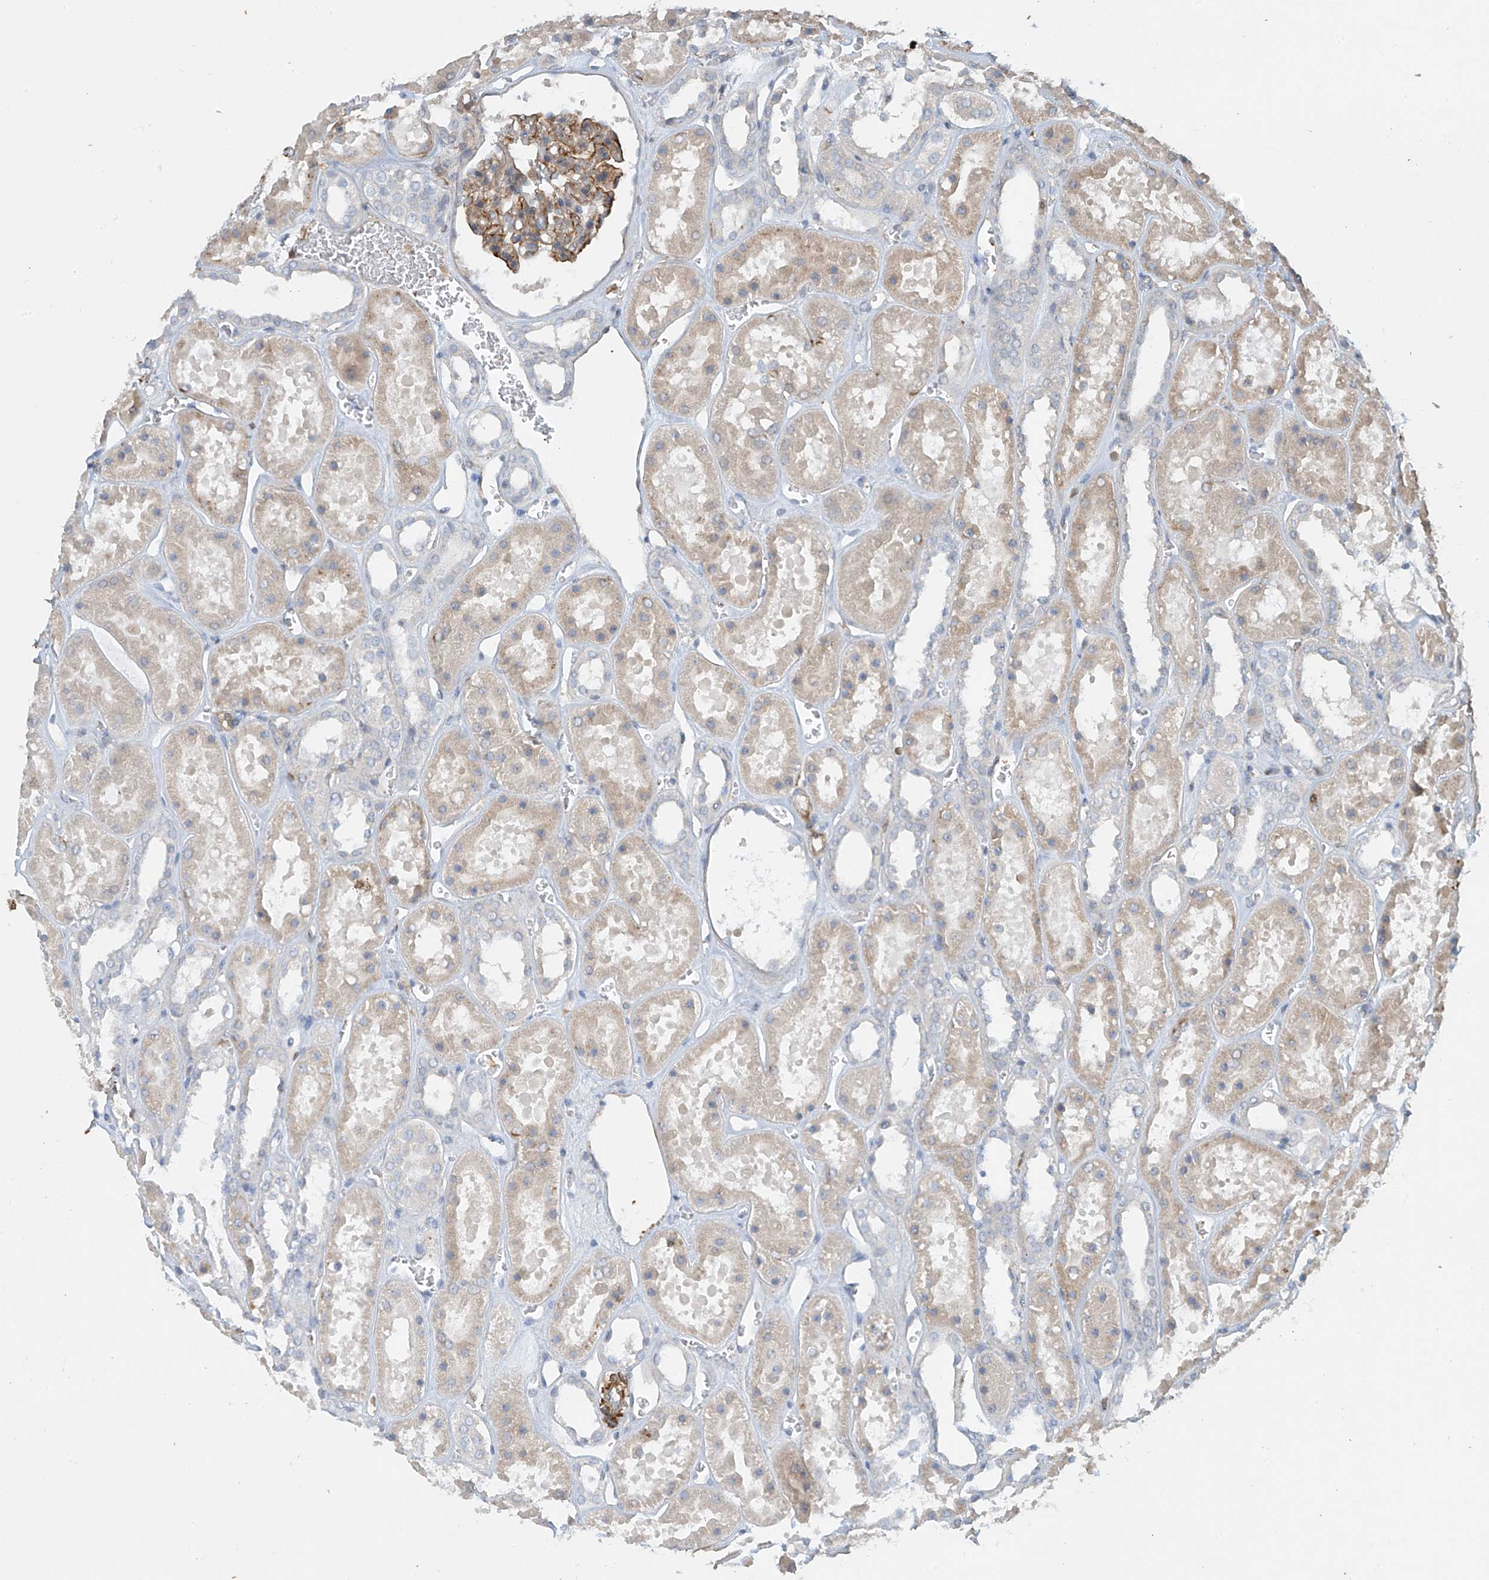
{"staining": {"intensity": "moderate", "quantity": "25%-75%", "location": "cytoplasmic/membranous"}, "tissue": "kidney", "cell_type": "Cells in glomeruli", "image_type": "normal", "snomed": [{"axis": "morphology", "description": "Normal tissue, NOS"}, {"axis": "topography", "description": "Kidney"}], "caption": "This is an image of IHC staining of normal kidney, which shows moderate staining in the cytoplasmic/membranous of cells in glomeruli.", "gene": "SH3BGRL3", "patient": {"sex": "female", "age": 41}}